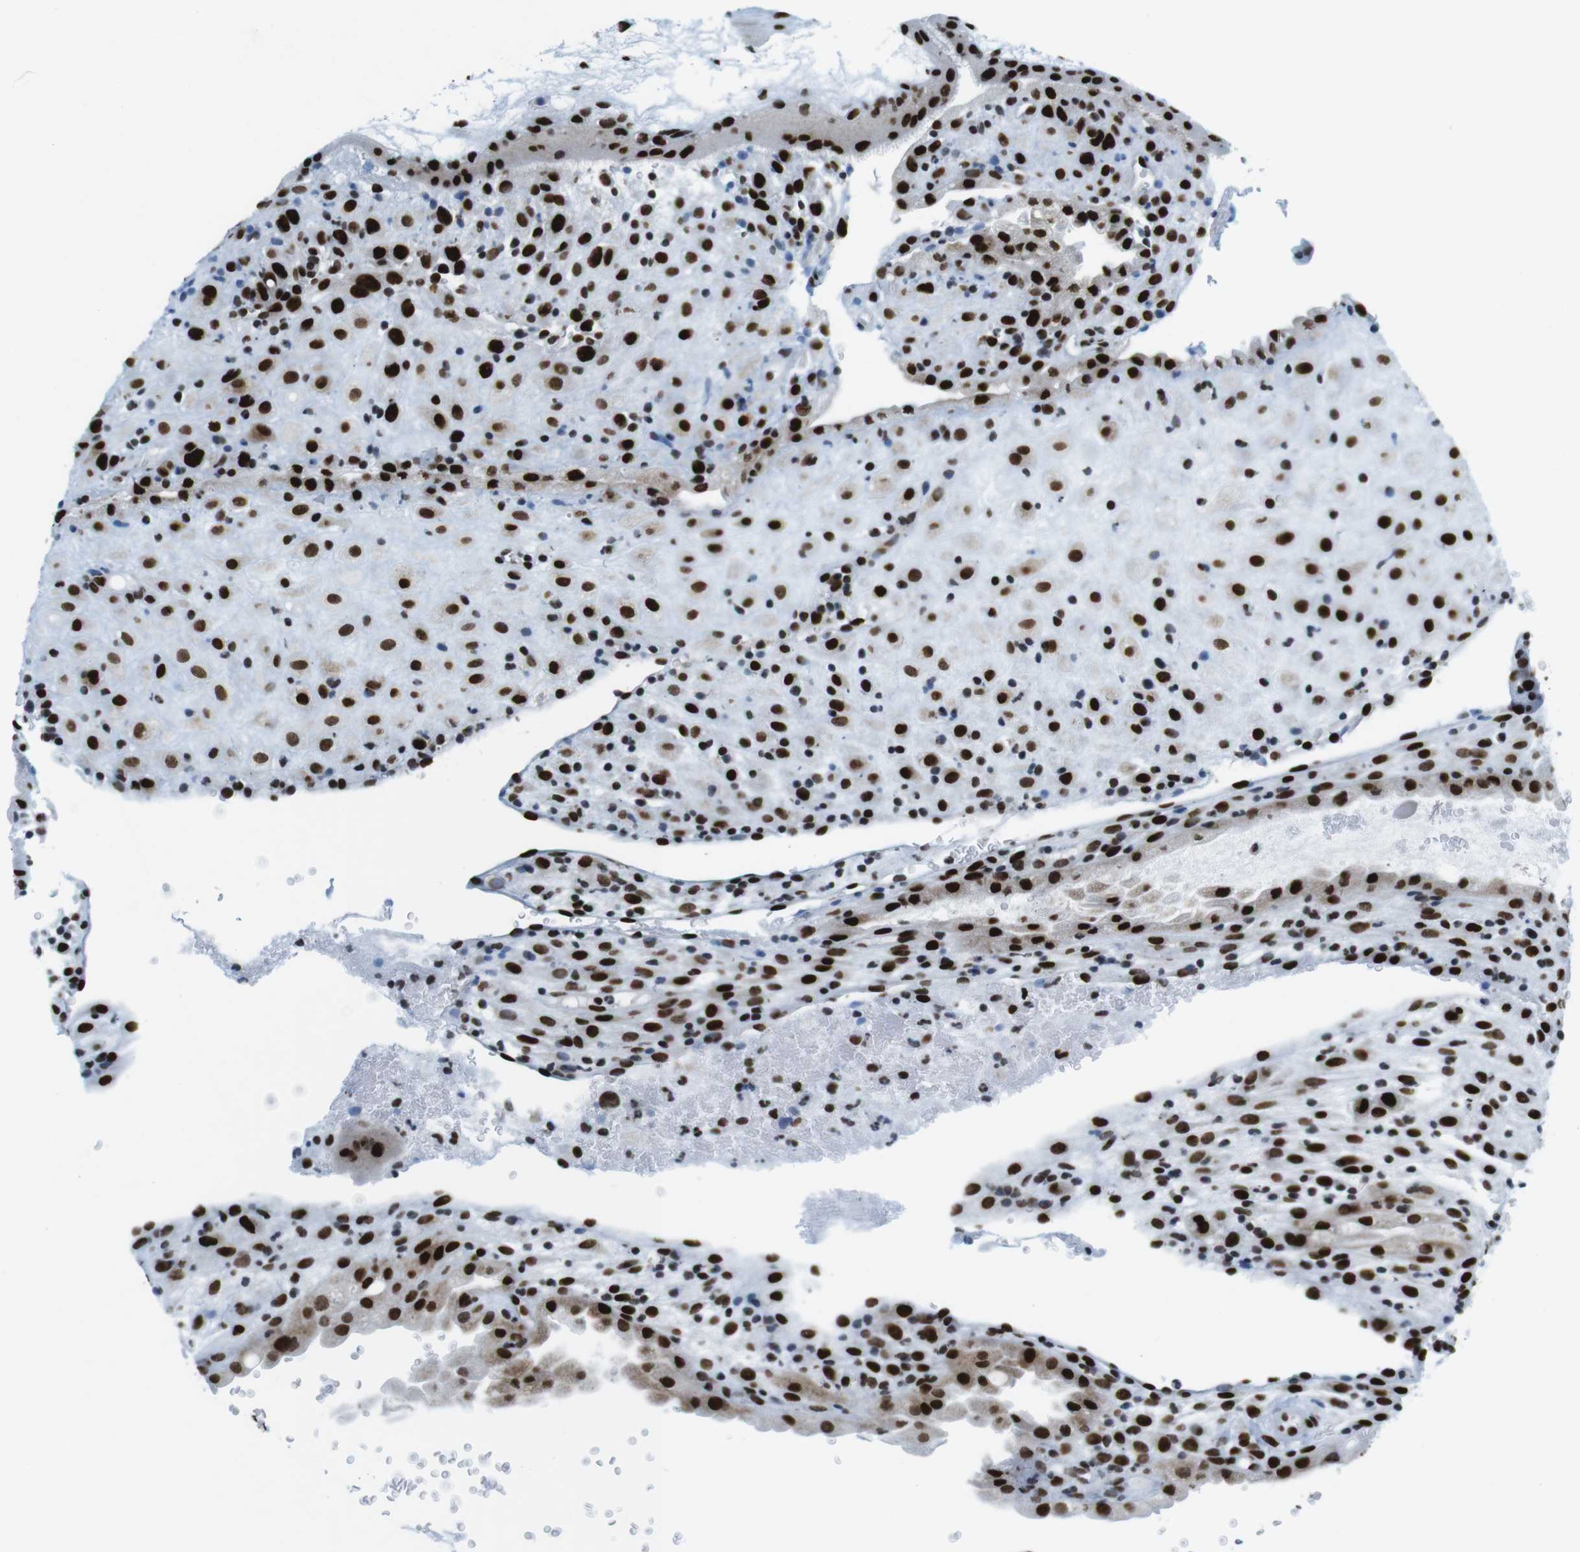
{"staining": {"intensity": "strong", "quantity": ">75%", "location": "nuclear"}, "tissue": "placenta", "cell_type": "Decidual cells", "image_type": "normal", "snomed": [{"axis": "morphology", "description": "Normal tissue, NOS"}, {"axis": "topography", "description": "Placenta"}], "caption": "Strong nuclear staining is present in about >75% of decidual cells in unremarkable placenta. Ihc stains the protein of interest in brown and the nuclei are stained blue.", "gene": "CITED2", "patient": {"sex": "female", "age": 19}}